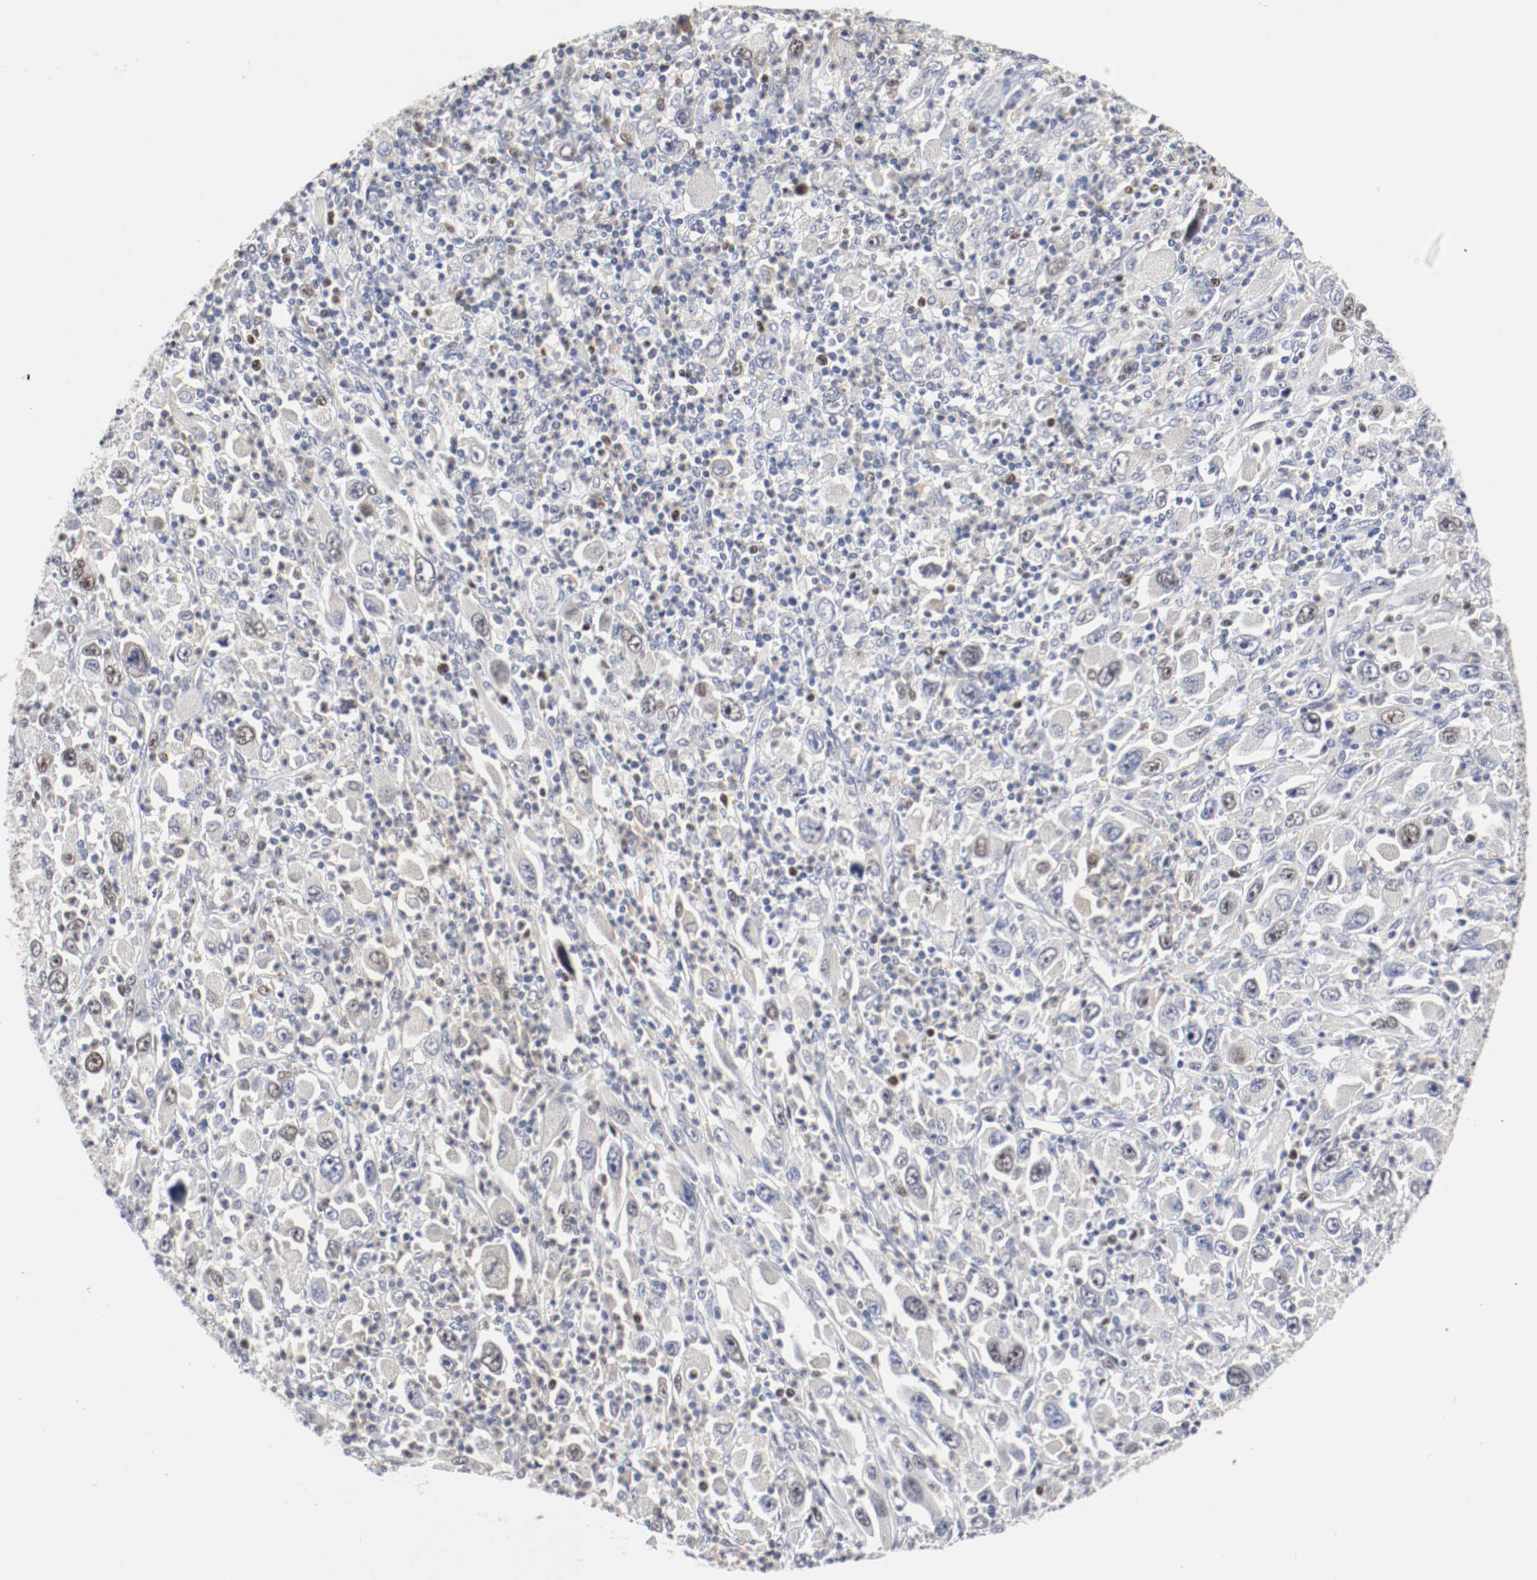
{"staining": {"intensity": "weak", "quantity": "<25%", "location": "nuclear"}, "tissue": "melanoma", "cell_type": "Tumor cells", "image_type": "cancer", "snomed": [{"axis": "morphology", "description": "Malignant melanoma, Metastatic site"}, {"axis": "topography", "description": "Skin"}], "caption": "A histopathology image of malignant melanoma (metastatic site) stained for a protein demonstrates no brown staining in tumor cells. (DAB (3,3'-diaminobenzidine) immunohistochemistry visualized using brightfield microscopy, high magnification).", "gene": "MCM6", "patient": {"sex": "female", "age": 56}}